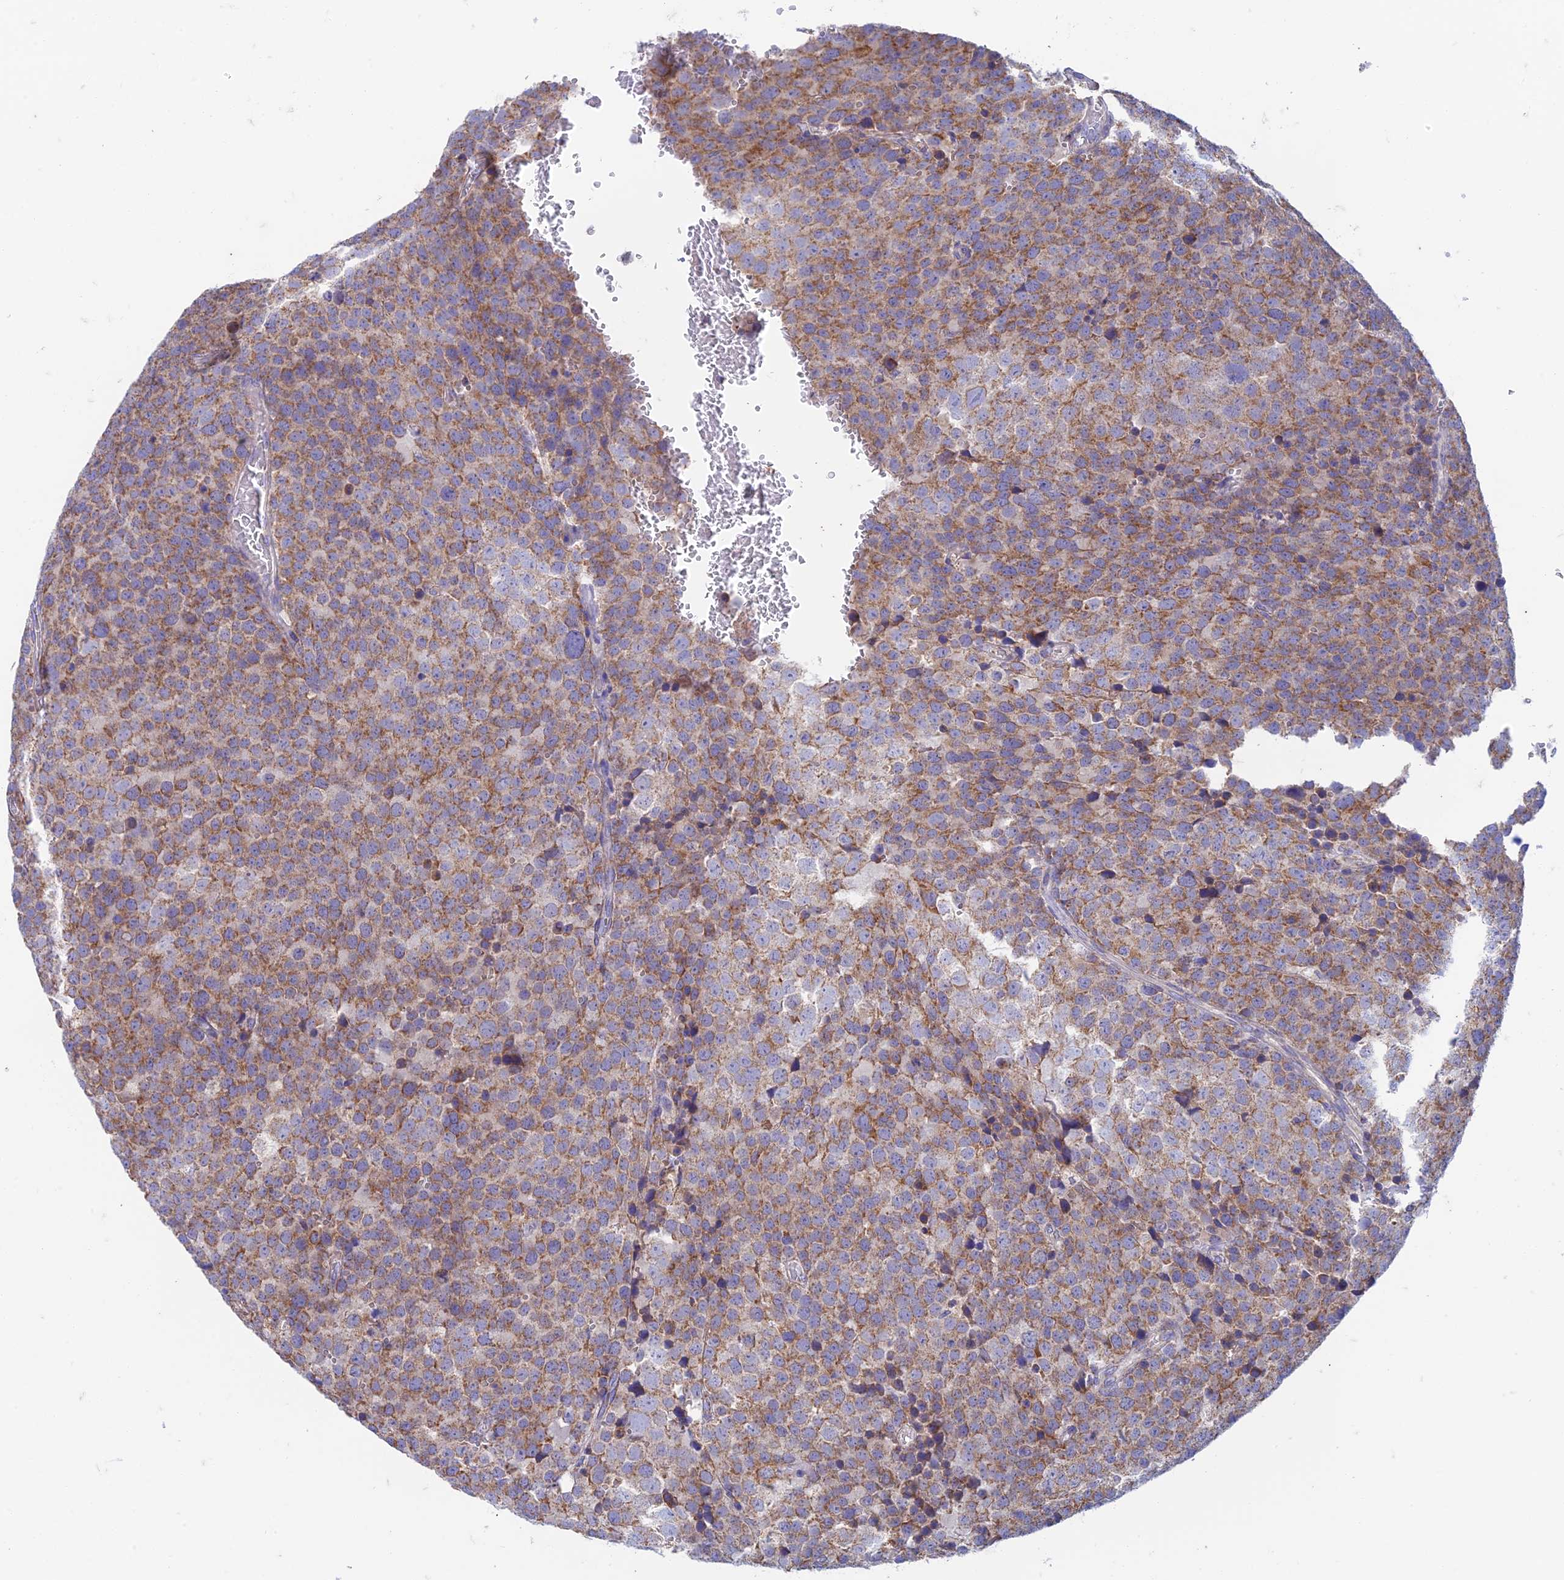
{"staining": {"intensity": "moderate", "quantity": ">75%", "location": "cytoplasmic/membranous"}, "tissue": "testis cancer", "cell_type": "Tumor cells", "image_type": "cancer", "snomed": [{"axis": "morphology", "description": "Seminoma, NOS"}, {"axis": "topography", "description": "Testis"}], "caption": "Testis cancer tissue exhibits moderate cytoplasmic/membranous staining in approximately >75% of tumor cells The staining was performed using DAB to visualize the protein expression in brown, while the nuclei were stained in blue with hematoxylin (Magnification: 20x).", "gene": "ZNF181", "patient": {"sex": "male", "age": 71}}